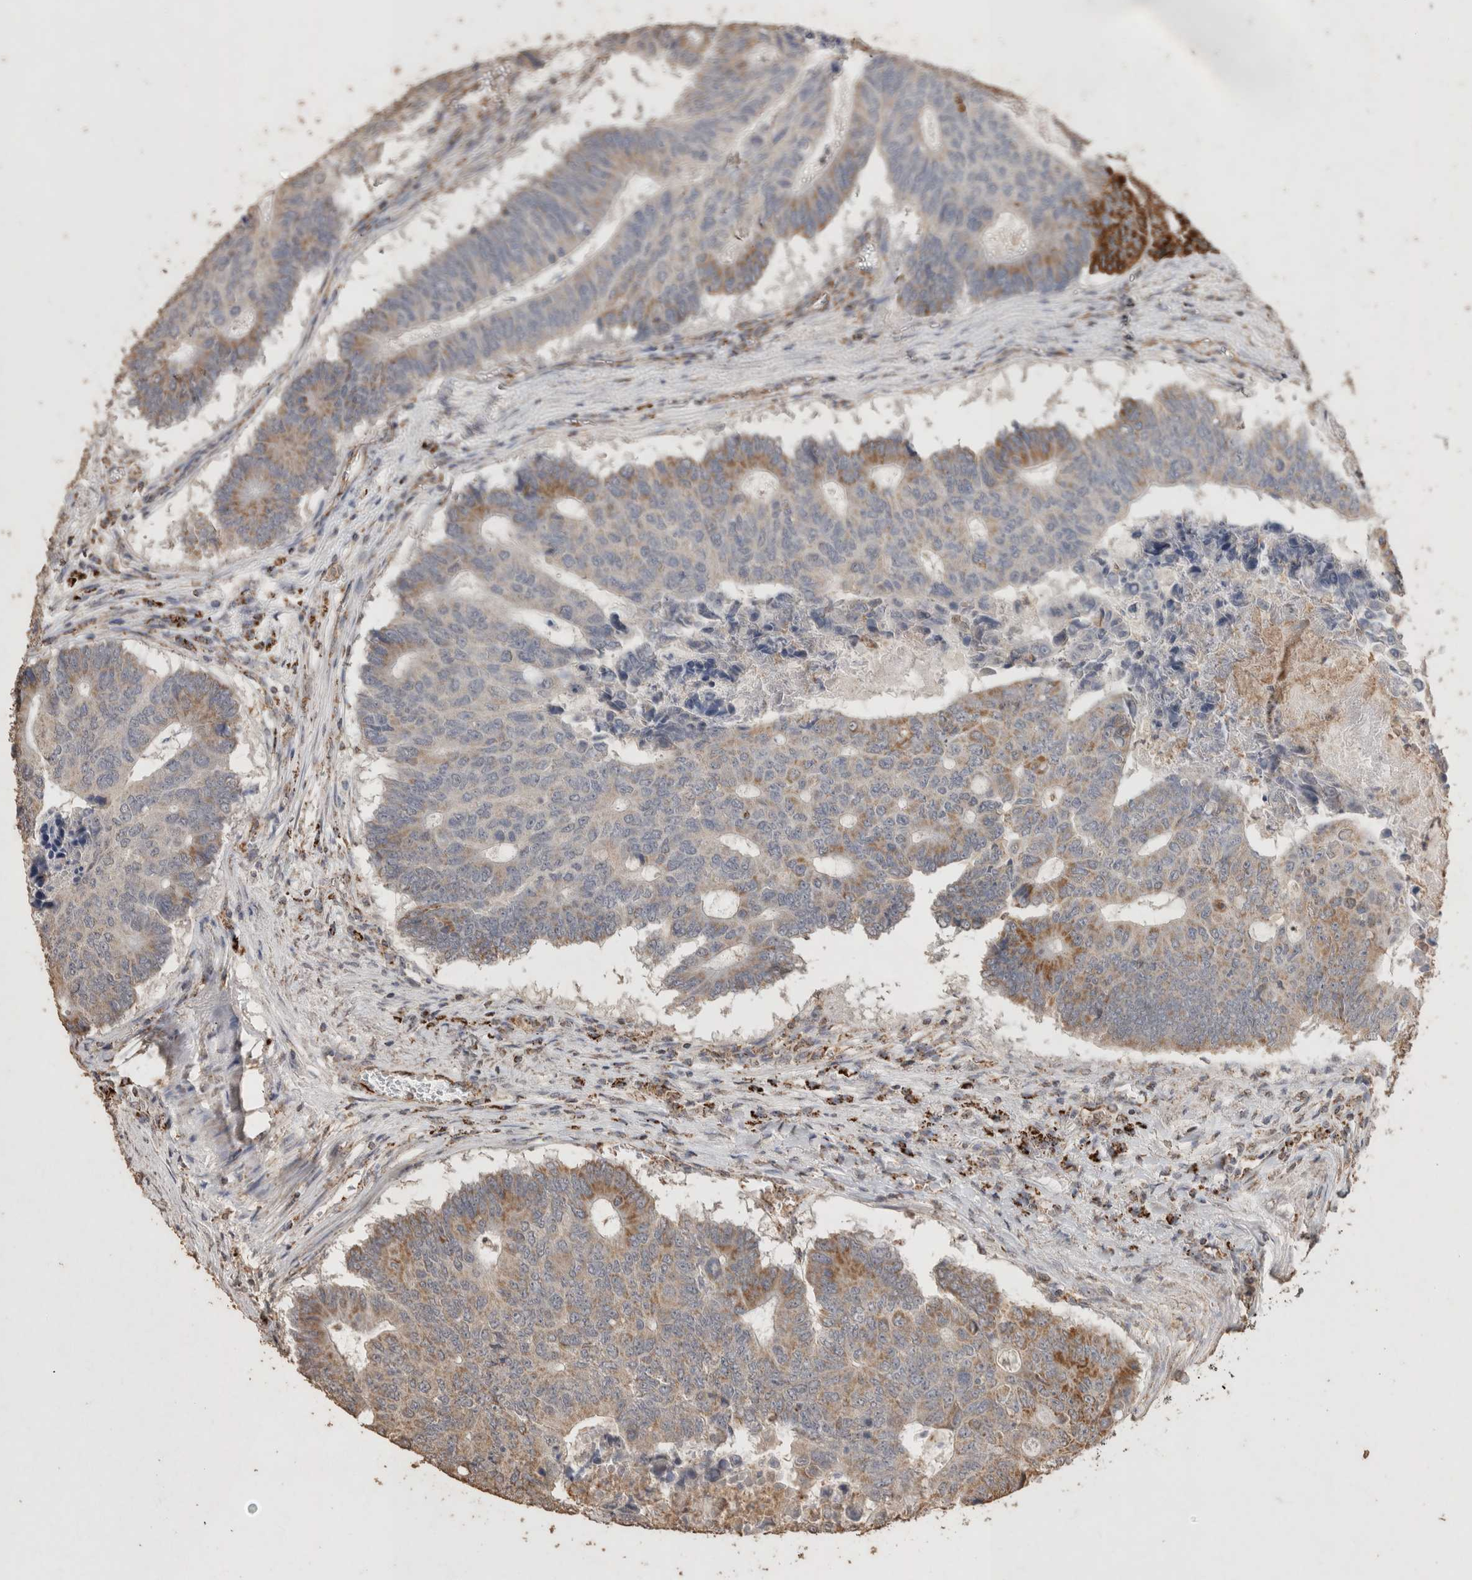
{"staining": {"intensity": "strong", "quantity": "<25%", "location": "cytoplasmic/membranous"}, "tissue": "colorectal cancer", "cell_type": "Tumor cells", "image_type": "cancer", "snomed": [{"axis": "morphology", "description": "Adenocarcinoma, NOS"}, {"axis": "topography", "description": "Colon"}], "caption": "Protein analysis of colorectal adenocarcinoma tissue shows strong cytoplasmic/membranous positivity in about <25% of tumor cells.", "gene": "ACADM", "patient": {"sex": "male", "age": 87}}